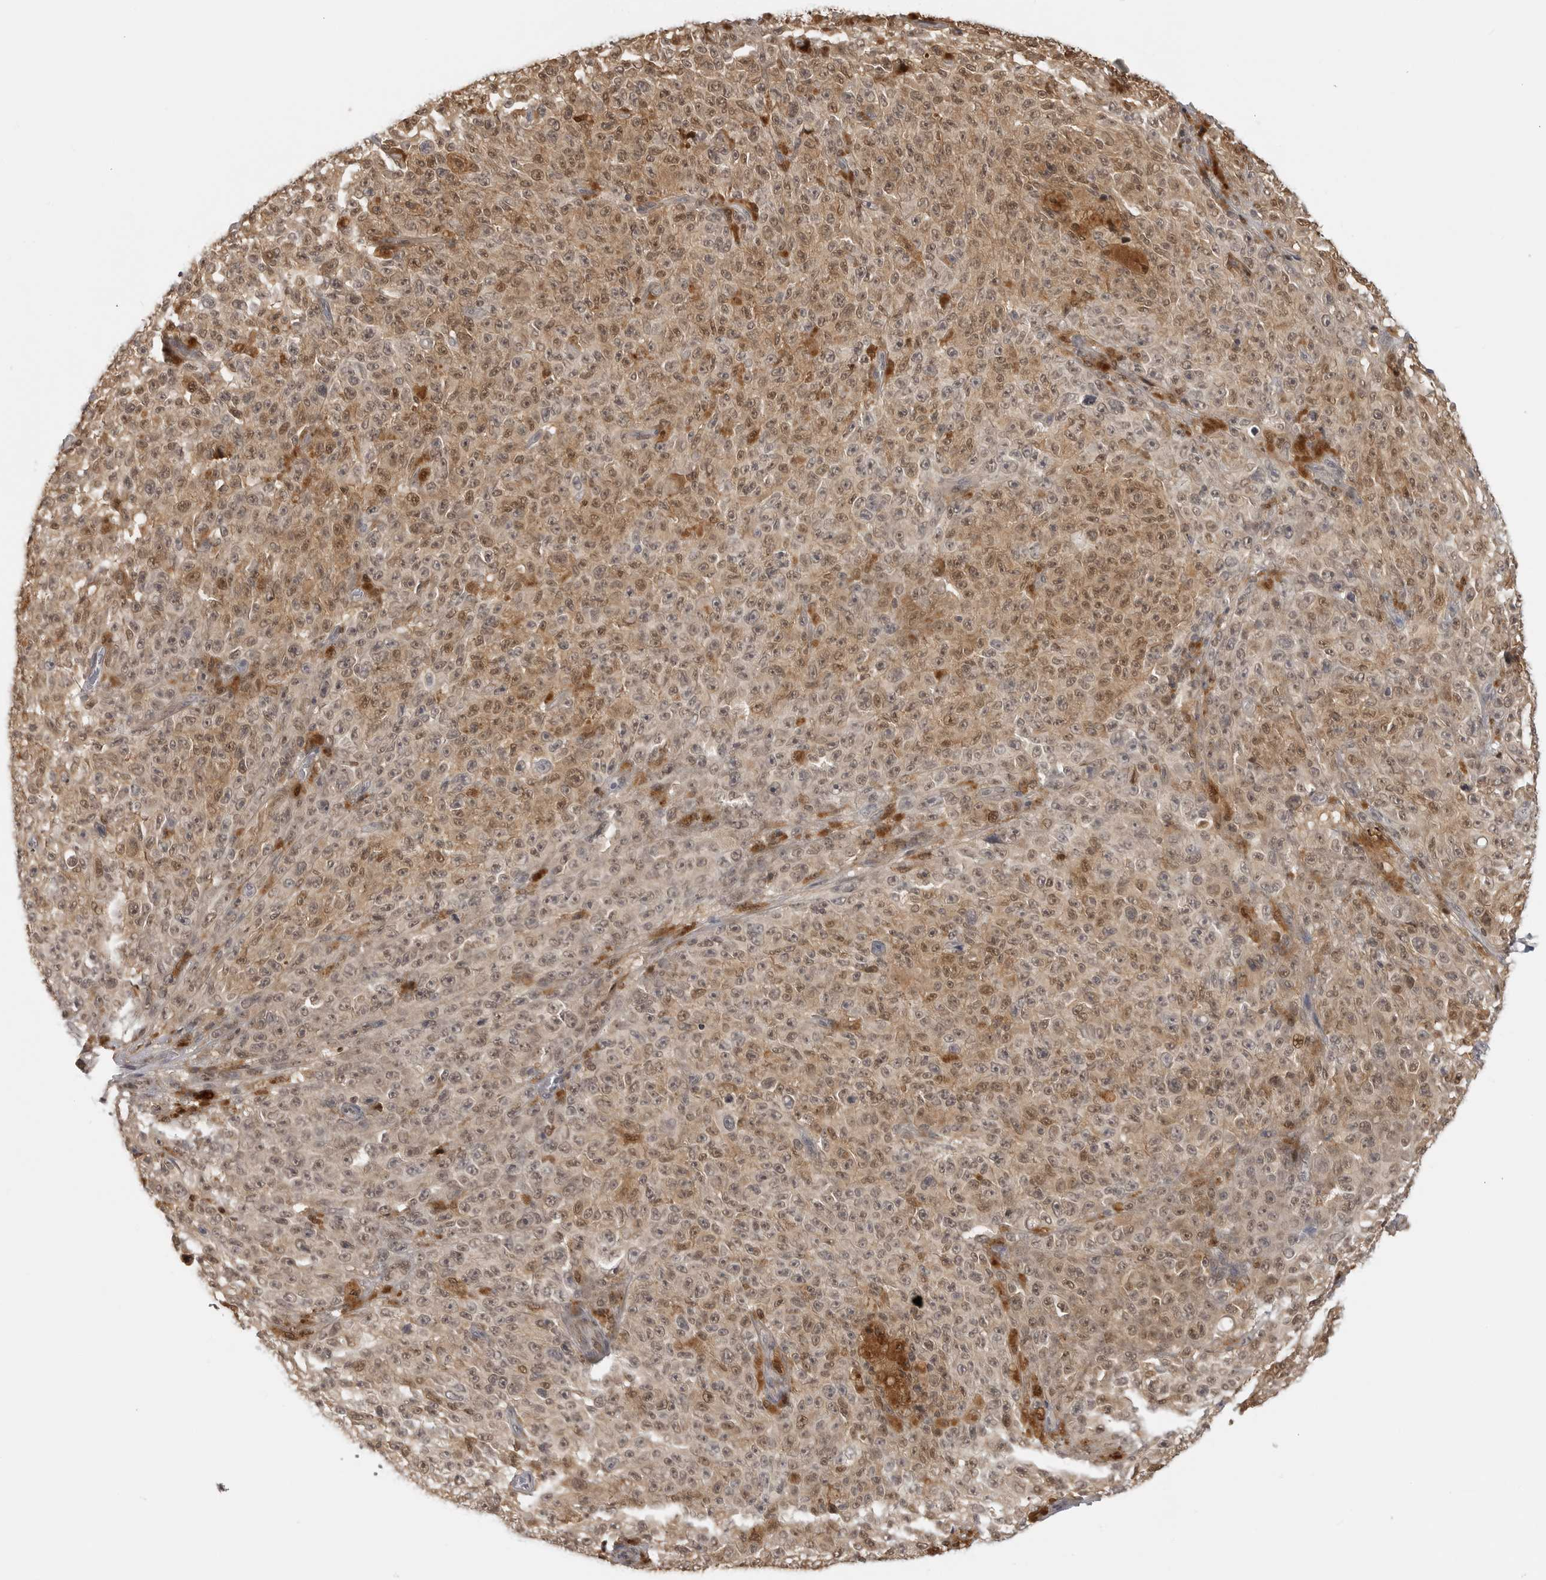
{"staining": {"intensity": "moderate", "quantity": ">75%", "location": "cytoplasmic/membranous,nuclear"}, "tissue": "melanoma", "cell_type": "Tumor cells", "image_type": "cancer", "snomed": [{"axis": "morphology", "description": "Malignant melanoma, NOS"}, {"axis": "topography", "description": "Skin"}], "caption": "Protein analysis of melanoma tissue demonstrates moderate cytoplasmic/membranous and nuclear positivity in about >75% of tumor cells.", "gene": "CTIF", "patient": {"sex": "female", "age": 82}}